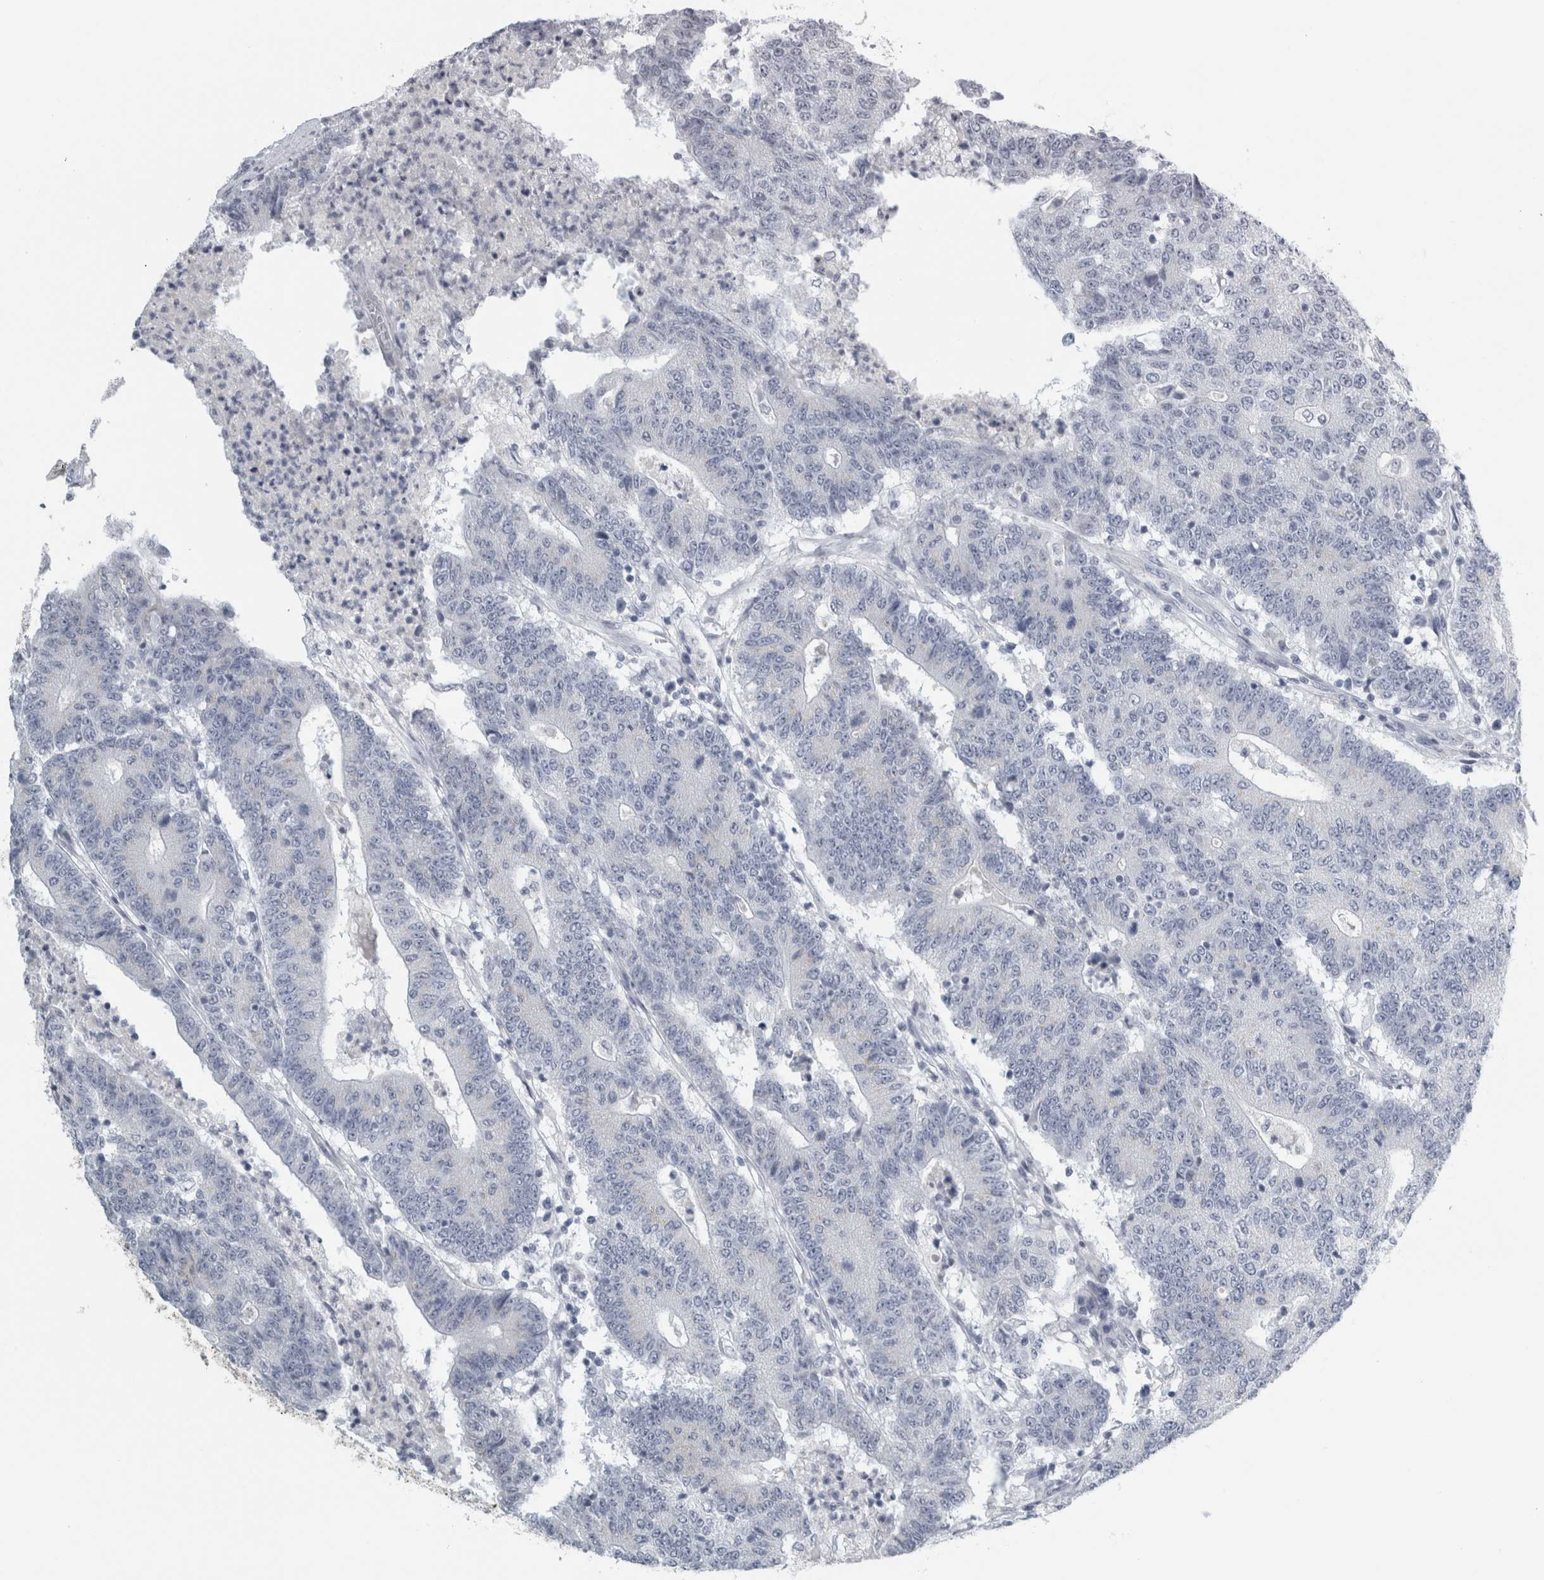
{"staining": {"intensity": "negative", "quantity": "none", "location": "none"}, "tissue": "colorectal cancer", "cell_type": "Tumor cells", "image_type": "cancer", "snomed": [{"axis": "morphology", "description": "Normal tissue, NOS"}, {"axis": "morphology", "description": "Adenocarcinoma, NOS"}, {"axis": "topography", "description": "Colon"}], "caption": "Immunohistochemistry (IHC) image of neoplastic tissue: human colorectal cancer stained with DAB (3,3'-diaminobenzidine) shows no significant protein positivity in tumor cells. (Immunohistochemistry (IHC), brightfield microscopy, high magnification).", "gene": "CPE", "patient": {"sex": "female", "age": 75}}